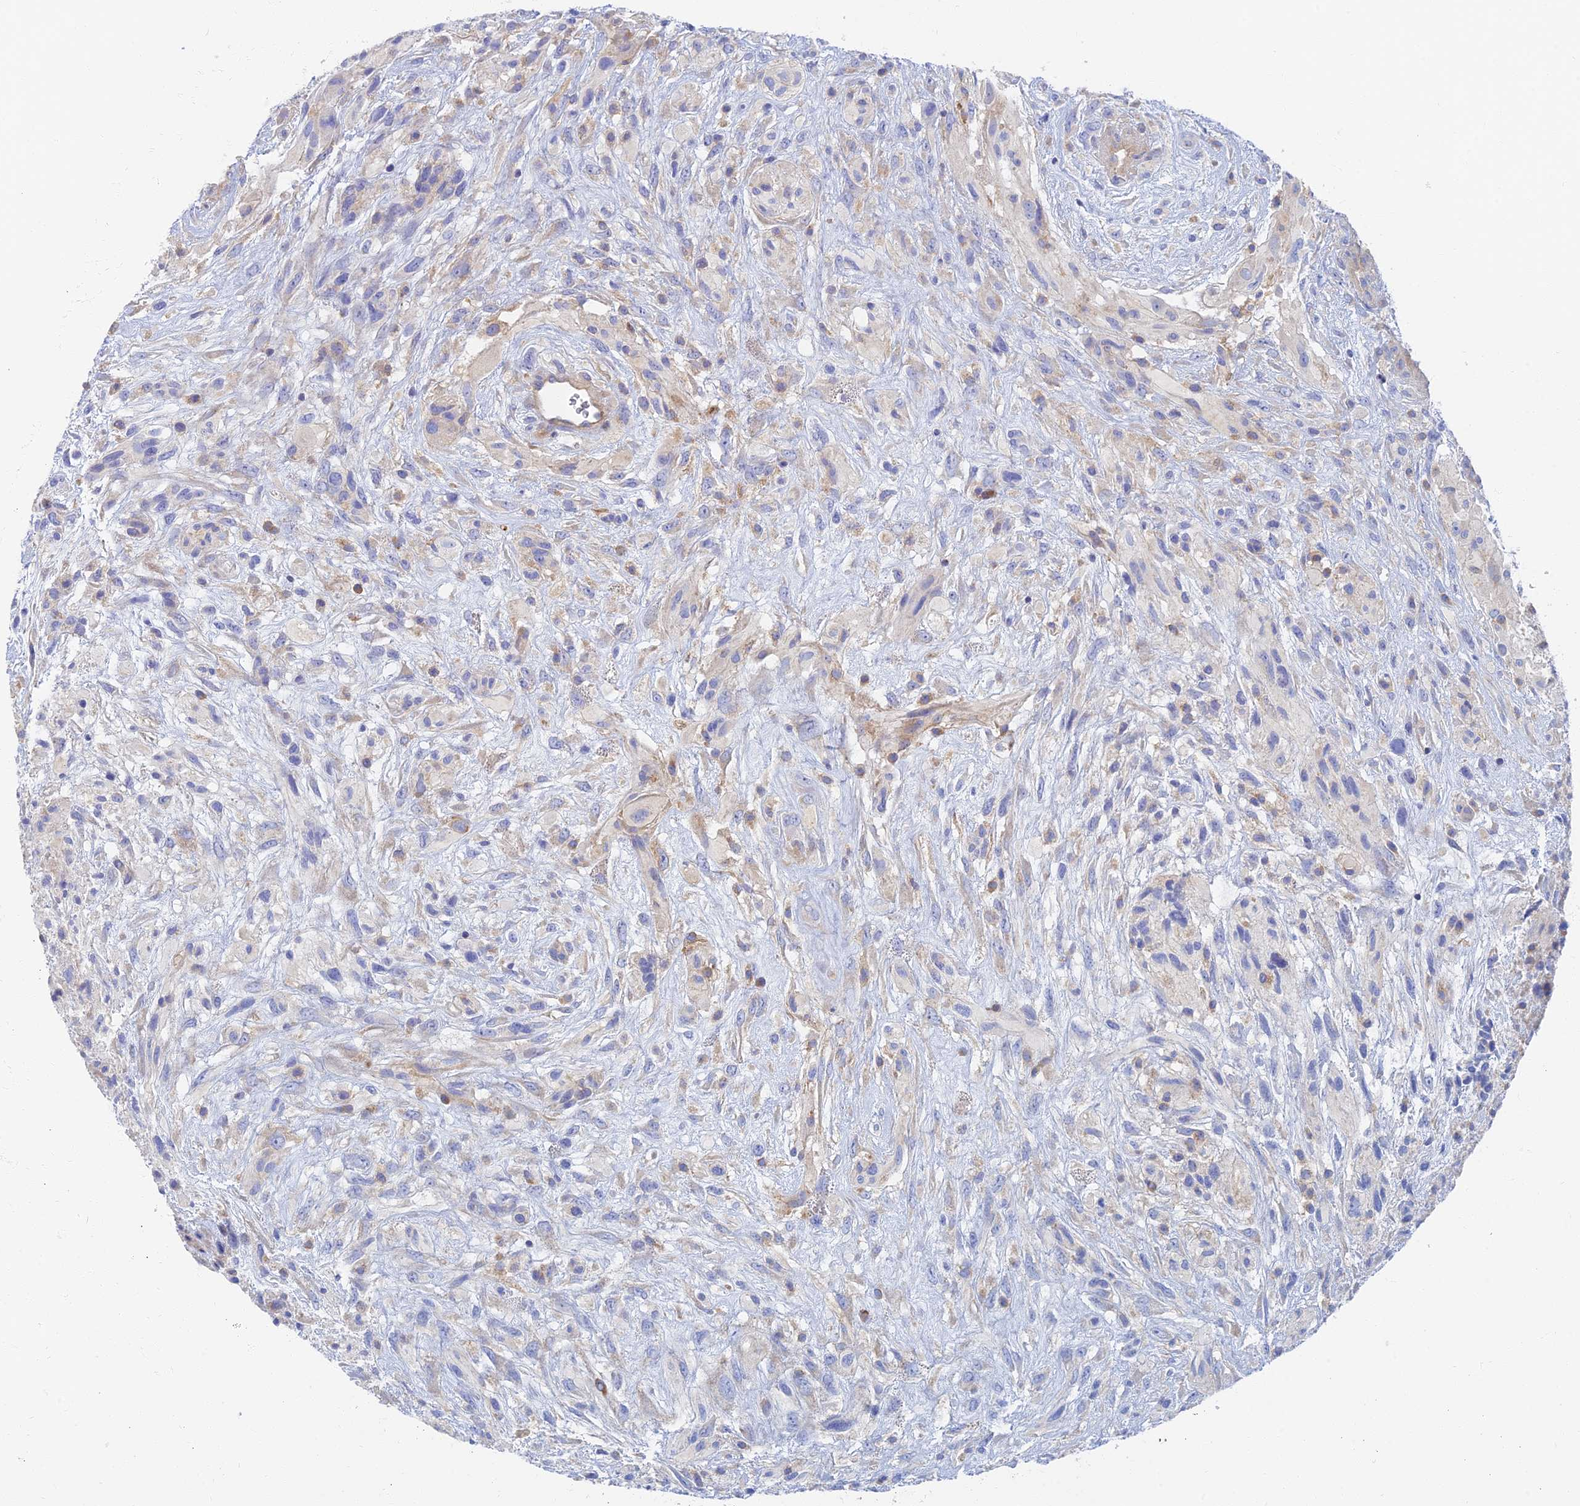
{"staining": {"intensity": "negative", "quantity": "none", "location": "none"}, "tissue": "glioma", "cell_type": "Tumor cells", "image_type": "cancer", "snomed": [{"axis": "morphology", "description": "Glioma, malignant, High grade"}, {"axis": "topography", "description": "Brain"}], "caption": "An IHC image of malignant high-grade glioma is shown. There is no staining in tumor cells of malignant high-grade glioma.", "gene": "TMEM44", "patient": {"sex": "male", "age": 61}}